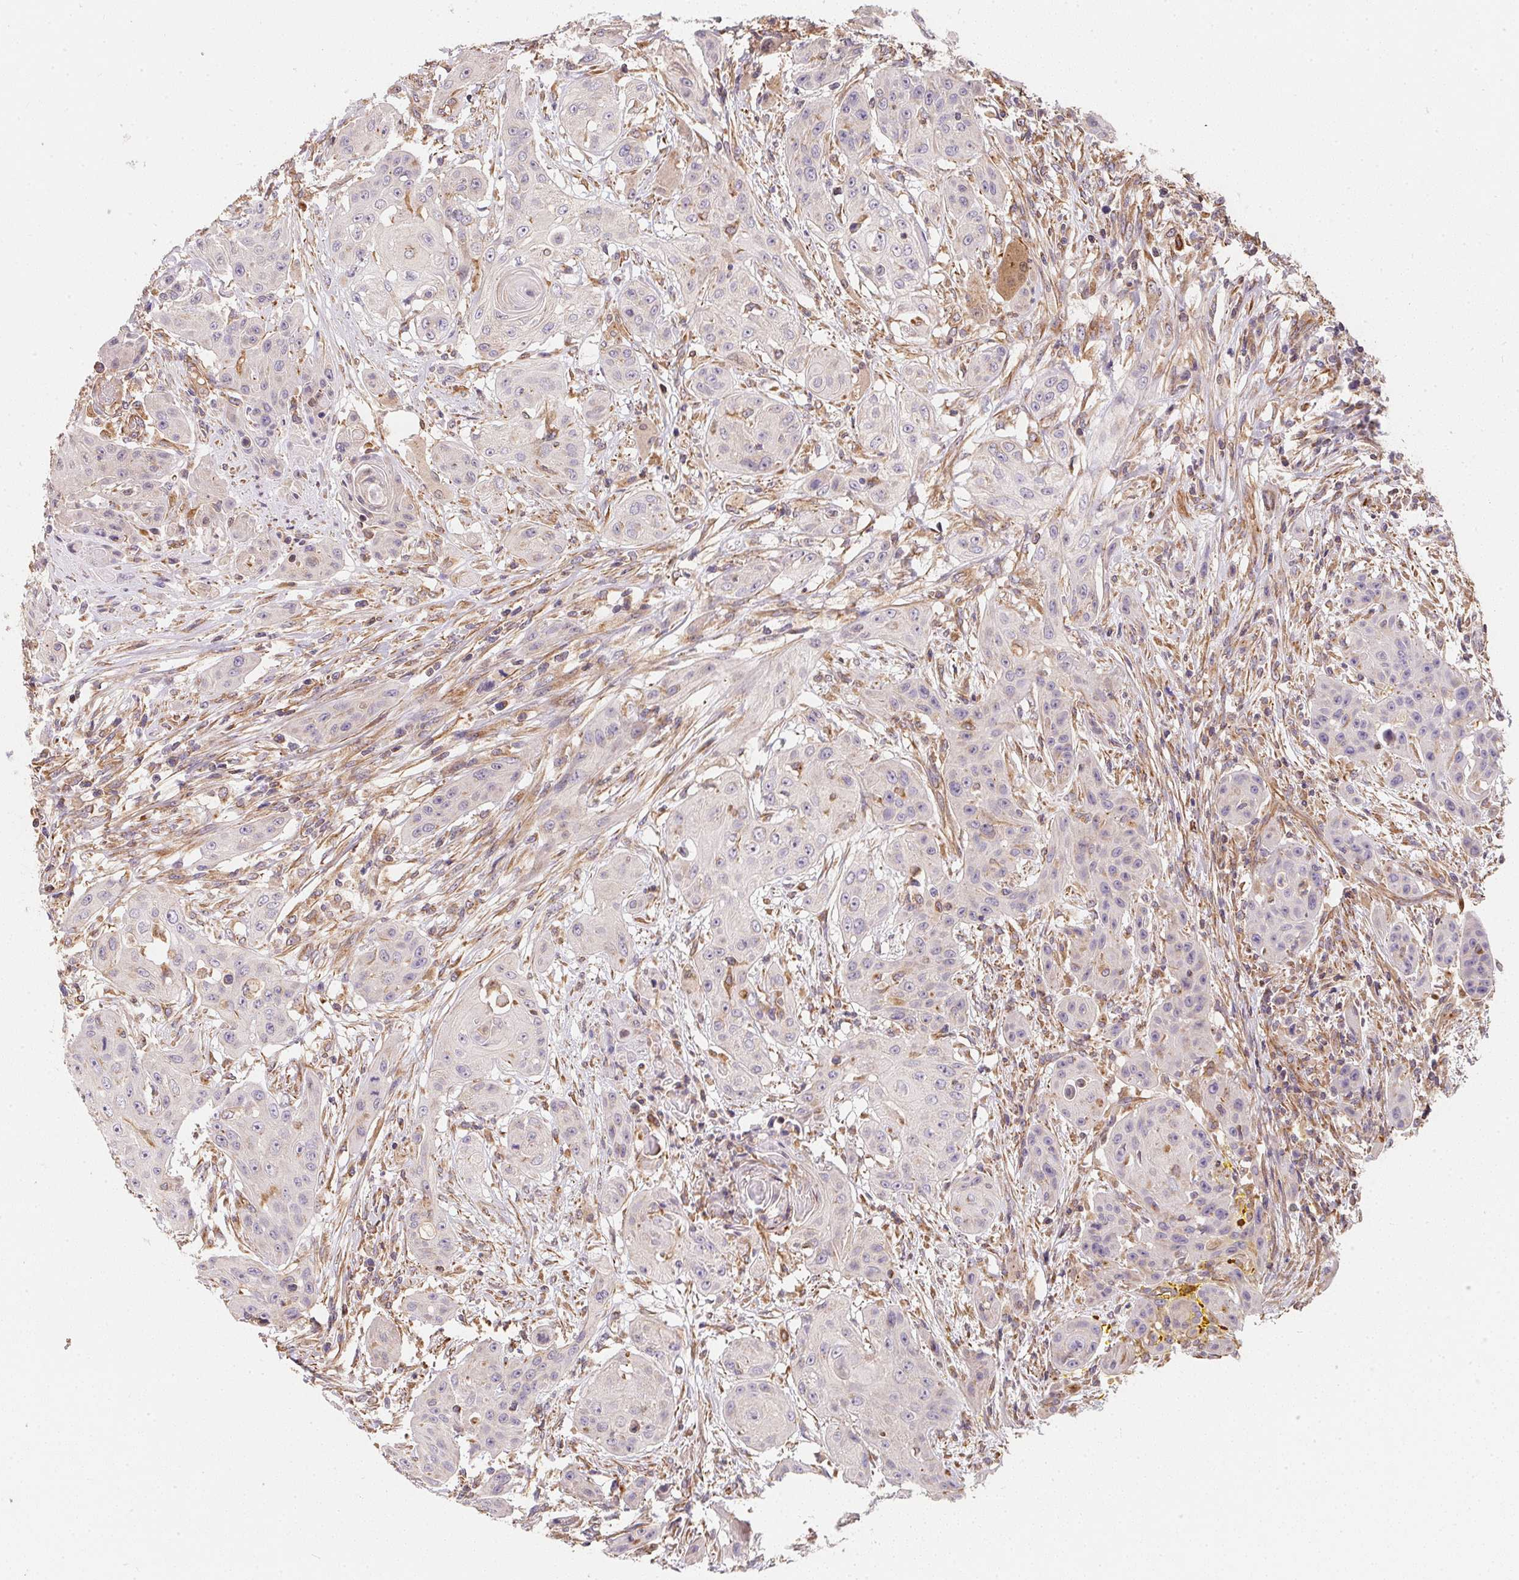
{"staining": {"intensity": "negative", "quantity": "none", "location": "none"}, "tissue": "head and neck cancer", "cell_type": "Tumor cells", "image_type": "cancer", "snomed": [{"axis": "morphology", "description": "Squamous cell carcinoma, NOS"}, {"axis": "topography", "description": "Oral tissue"}, {"axis": "topography", "description": "Head-Neck"}, {"axis": "topography", "description": "Neck, NOS"}], "caption": "Immunohistochemical staining of head and neck cancer exhibits no significant positivity in tumor cells.", "gene": "TBKBP1", "patient": {"sex": "female", "age": 55}}